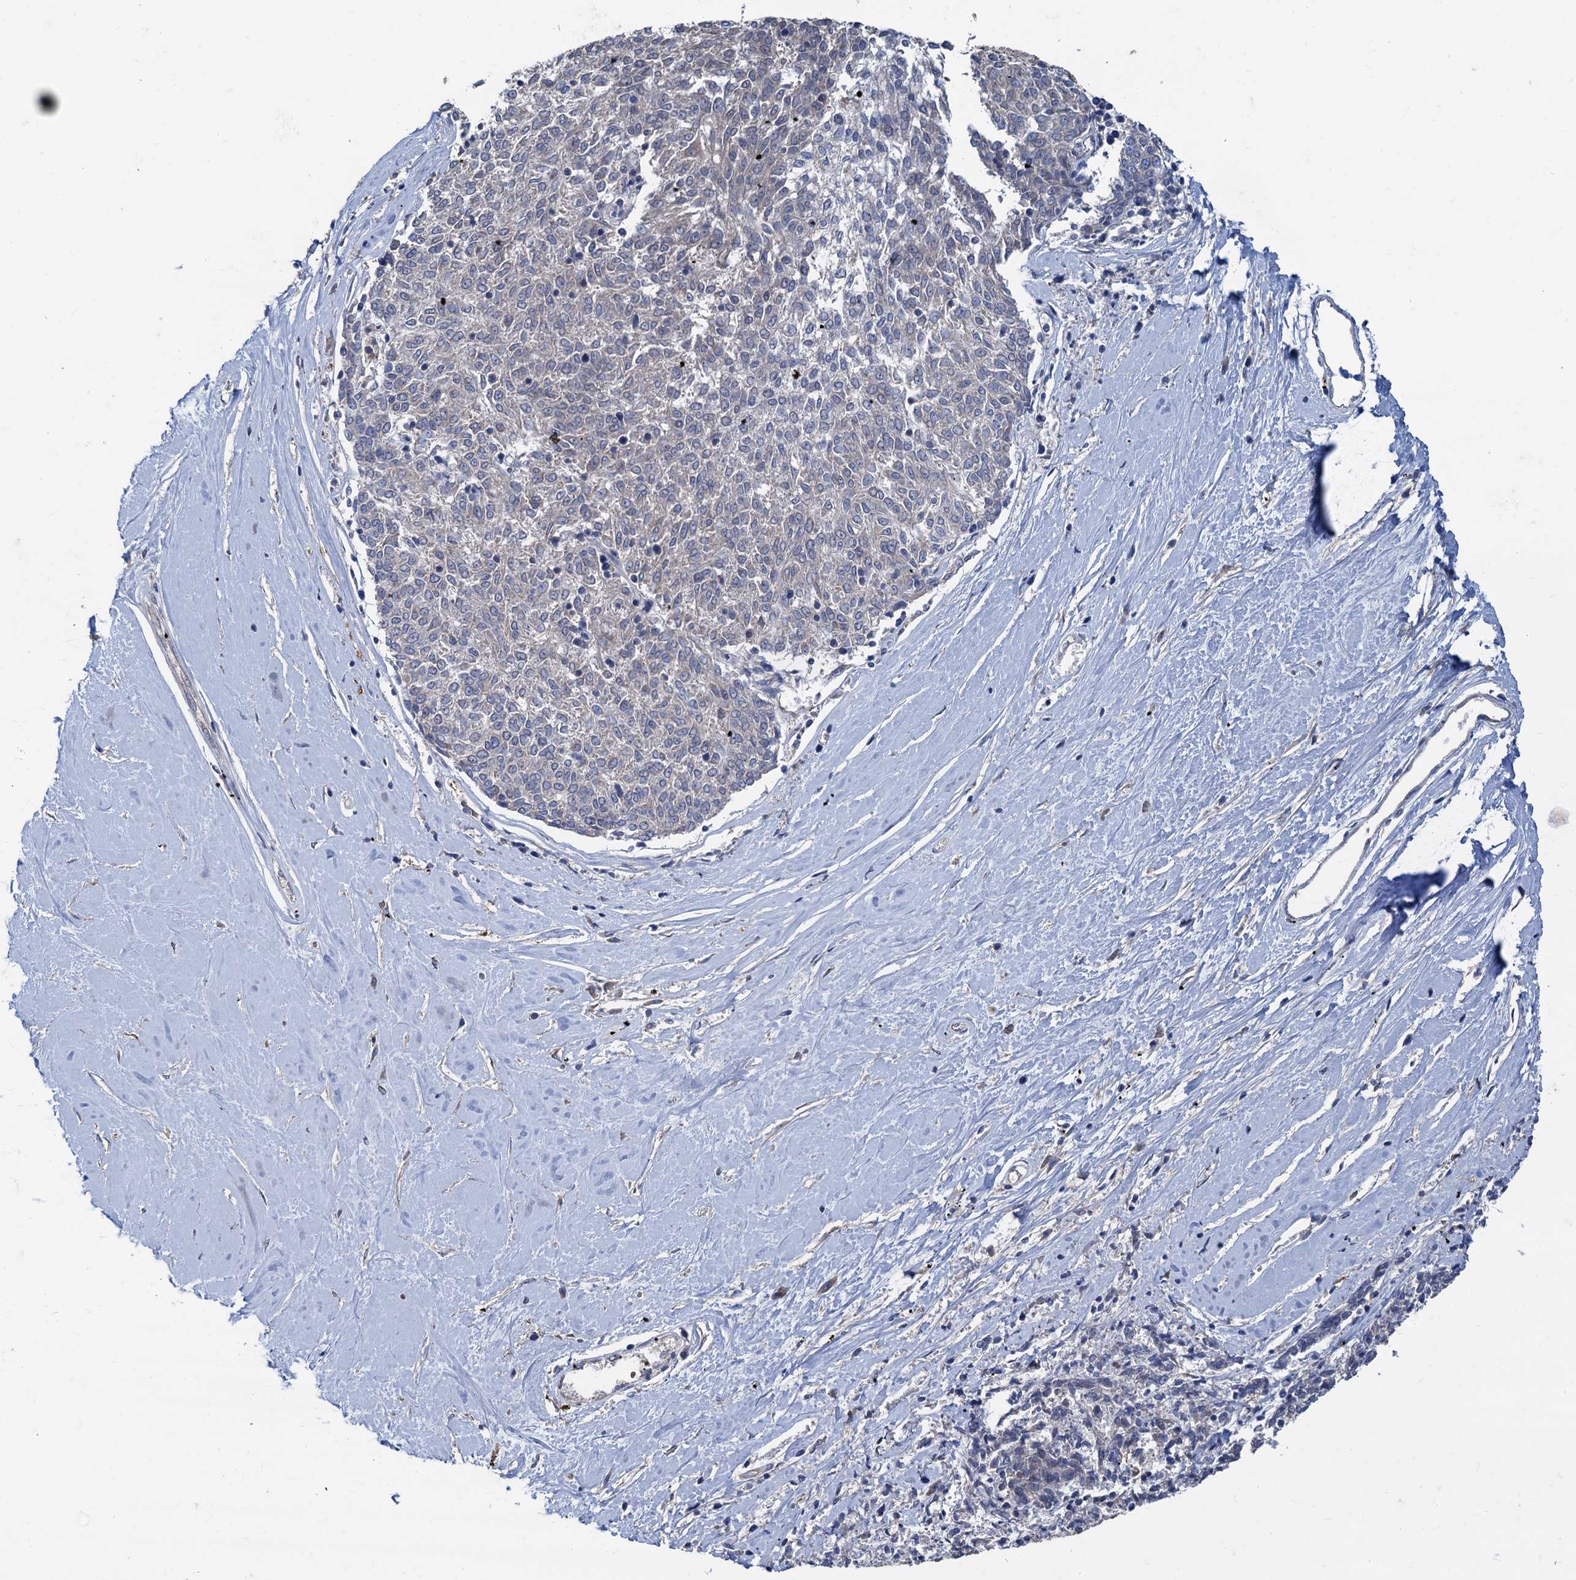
{"staining": {"intensity": "negative", "quantity": "none", "location": "none"}, "tissue": "melanoma", "cell_type": "Tumor cells", "image_type": "cancer", "snomed": [{"axis": "morphology", "description": "Malignant melanoma, NOS"}, {"axis": "topography", "description": "Skin"}], "caption": "Melanoma was stained to show a protein in brown. There is no significant expression in tumor cells.", "gene": "SMCO3", "patient": {"sex": "female", "age": 72}}